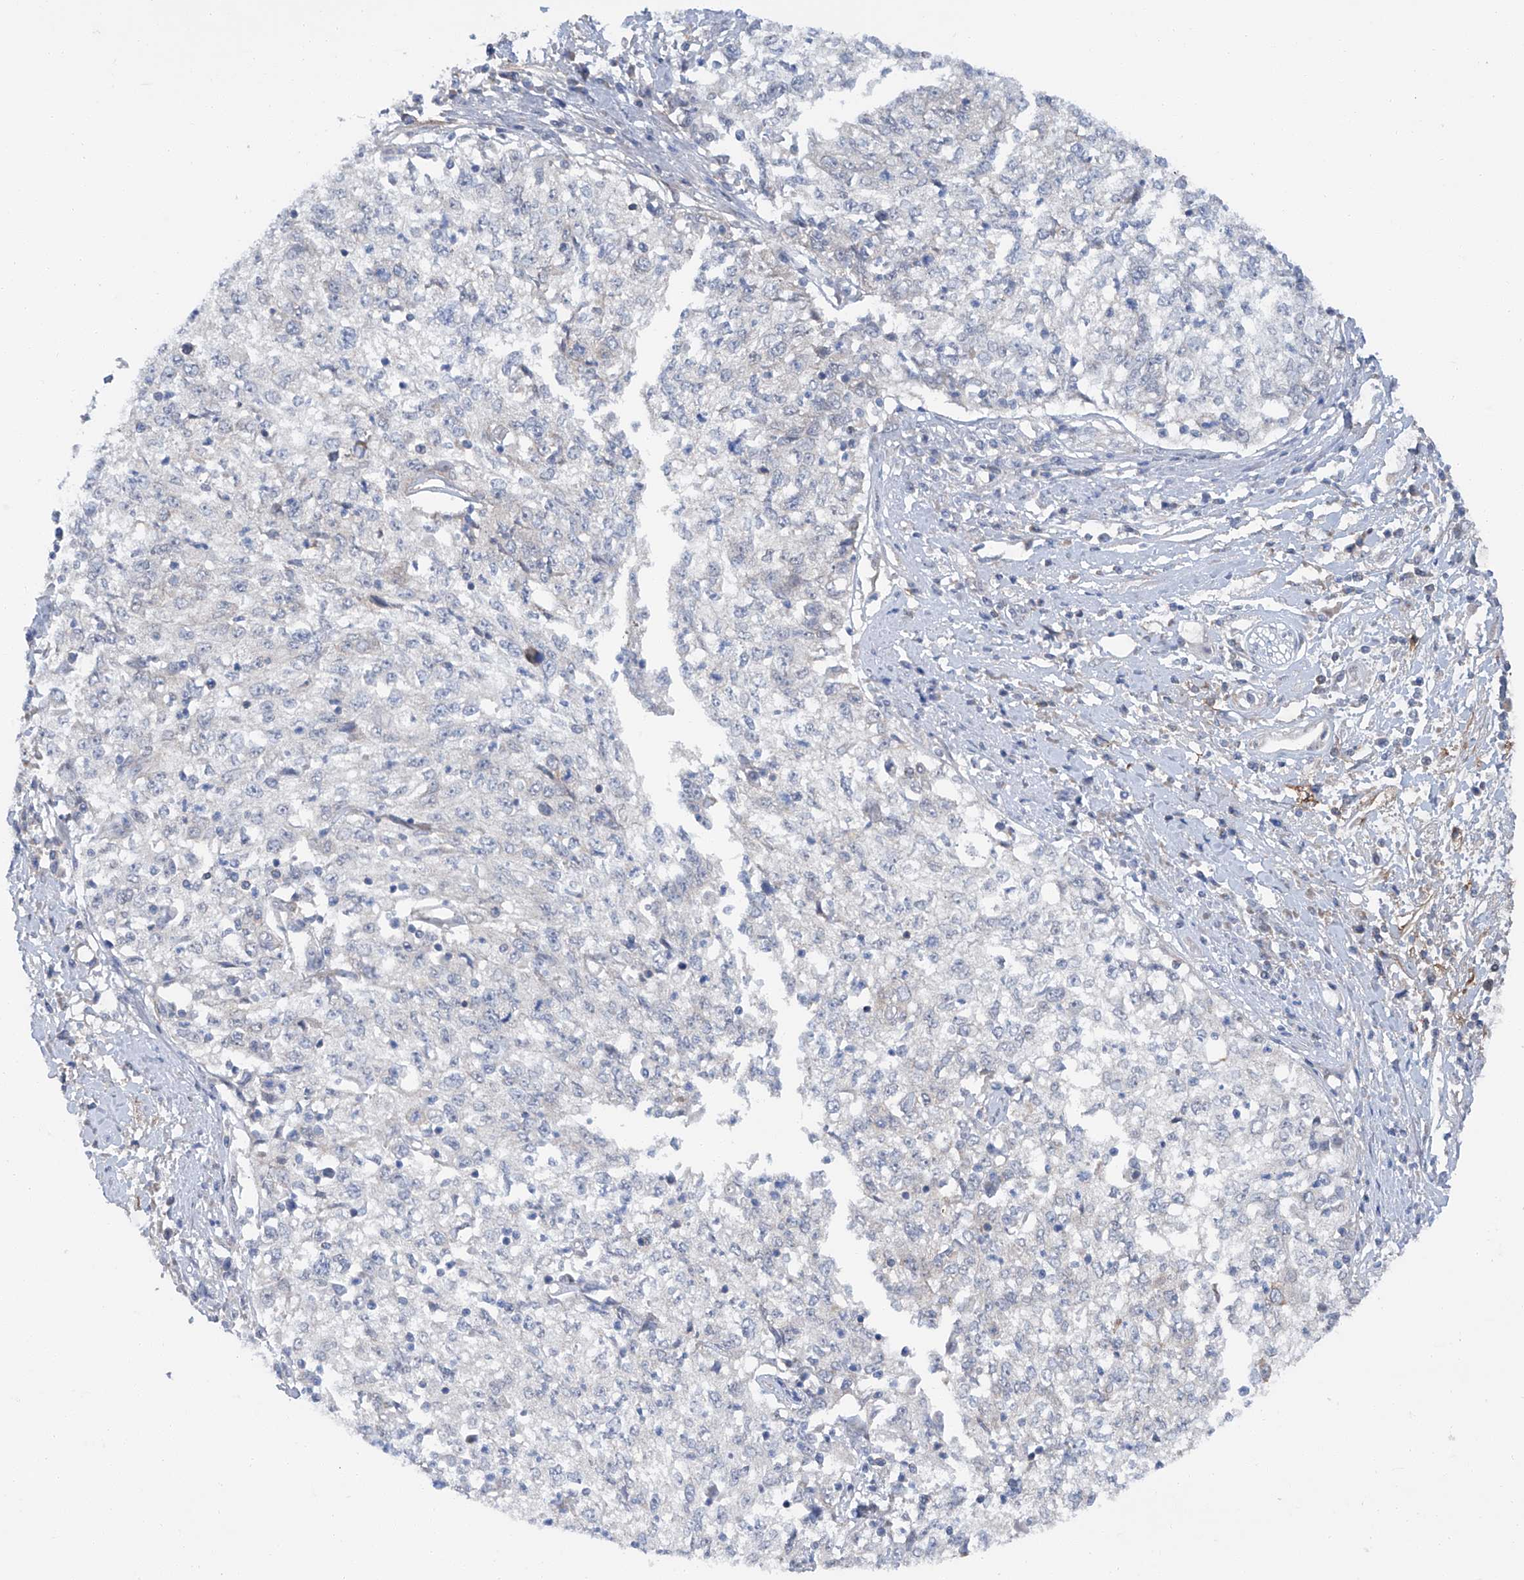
{"staining": {"intensity": "negative", "quantity": "none", "location": "none"}, "tissue": "cervical cancer", "cell_type": "Tumor cells", "image_type": "cancer", "snomed": [{"axis": "morphology", "description": "Squamous cell carcinoma, NOS"}, {"axis": "topography", "description": "Cervix"}], "caption": "There is no significant expression in tumor cells of cervical squamous cell carcinoma.", "gene": "SIX4", "patient": {"sex": "female", "age": 57}}